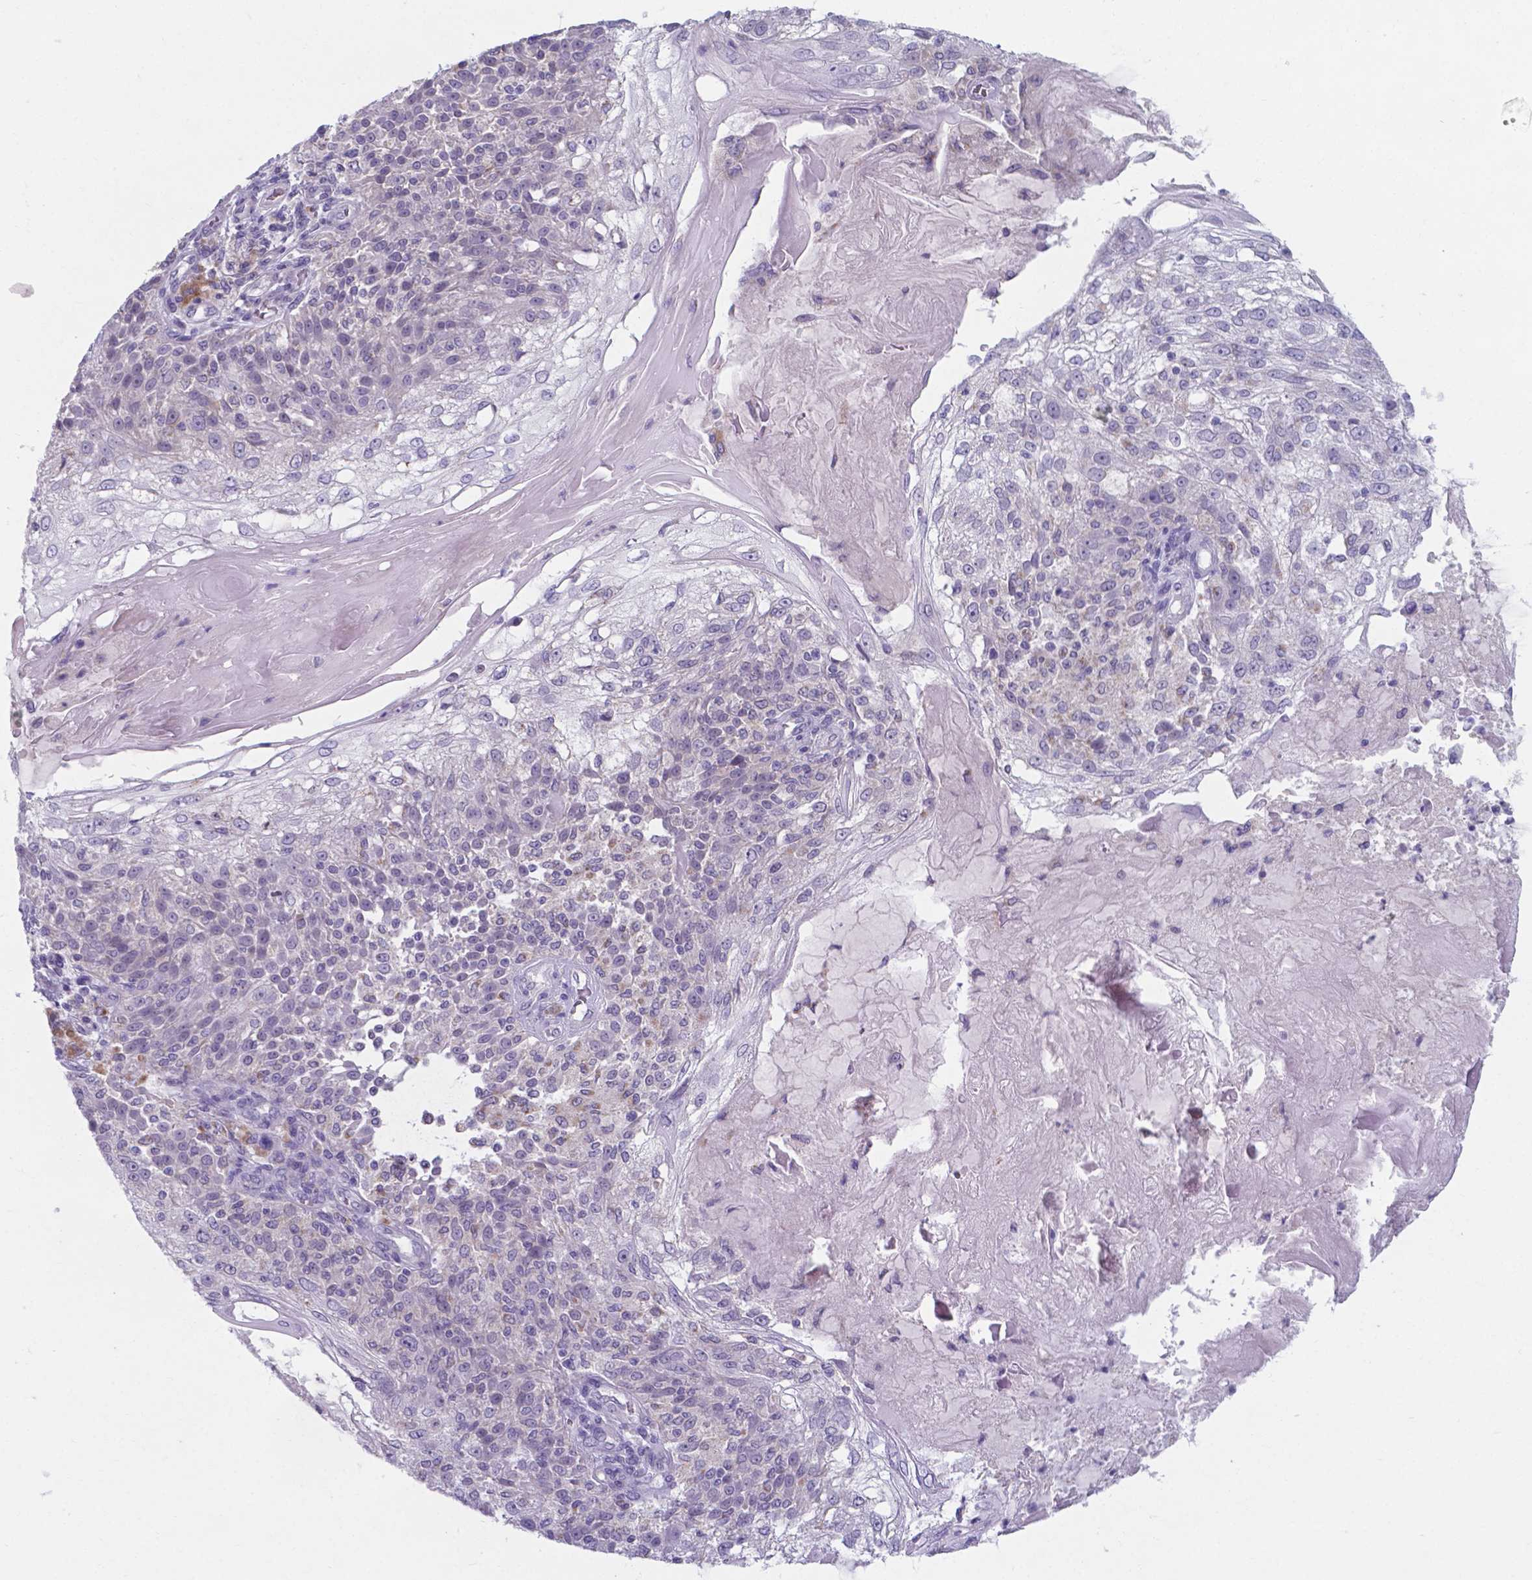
{"staining": {"intensity": "negative", "quantity": "none", "location": "none"}, "tissue": "skin cancer", "cell_type": "Tumor cells", "image_type": "cancer", "snomed": [{"axis": "morphology", "description": "Normal tissue, NOS"}, {"axis": "morphology", "description": "Squamous cell carcinoma, NOS"}, {"axis": "topography", "description": "Skin"}], "caption": "This is a photomicrograph of immunohistochemistry staining of skin cancer (squamous cell carcinoma), which shows no positivity in tumor cells.", "gene": "AP5B1", "patient": {"sex": "female", "age": 83}}